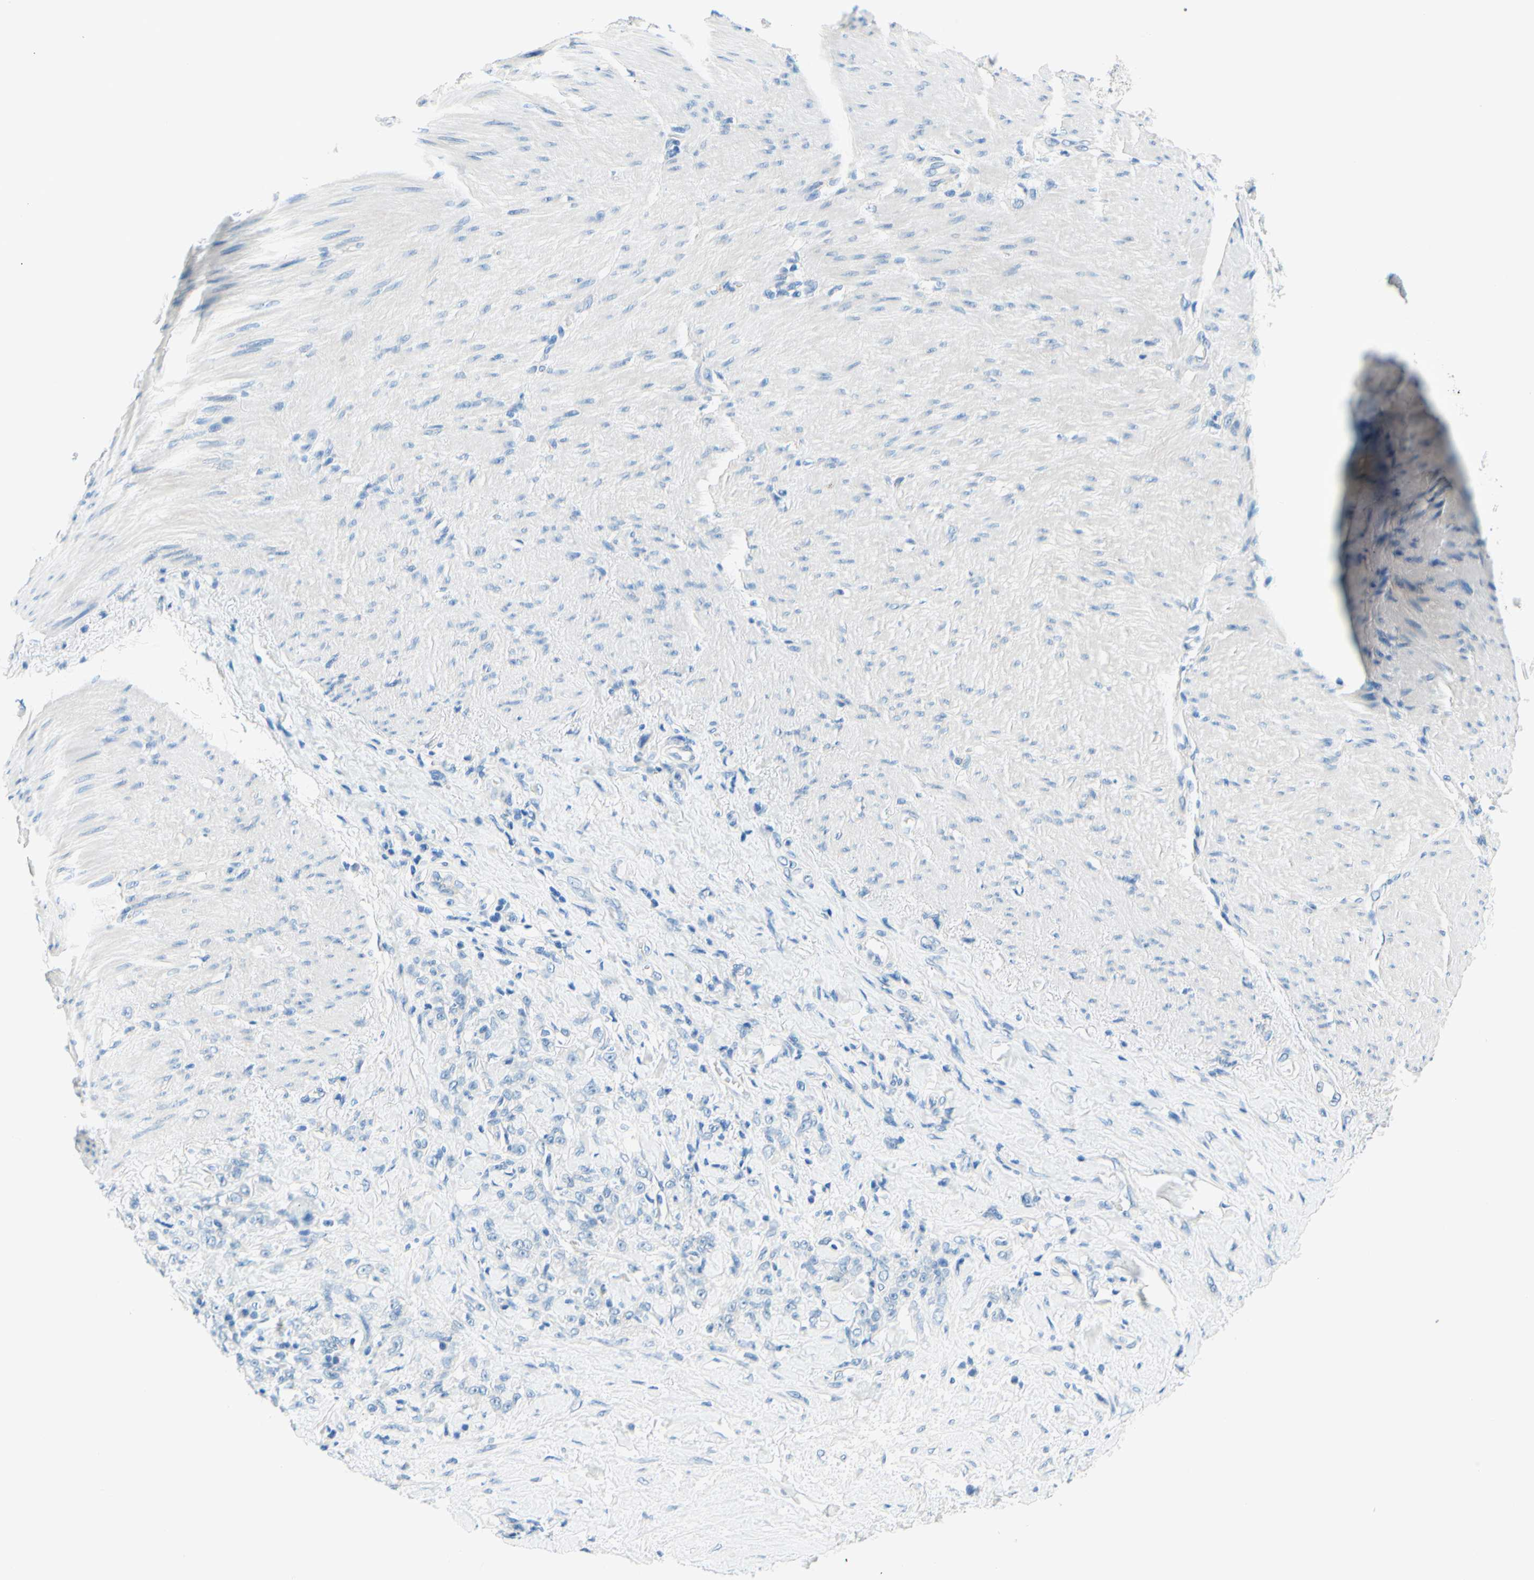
{"staining": {"intensity": "negative", "quantity": "none", "location": "none"}, "tissue": "stomach cancer", "cell_type": "Tumor cells", "image_type": "cancer", "snomed": [{"axis": "morphology", "description": "Adenocarcinoma, NOS"}, {"axis": "topography", "description": "Stomach"}], "caption": "Tumor cells show no significant staining in adenocarcinoma (stomach).", "gene": "PASD1", "patient": {"sex": "male", "age": 82}}